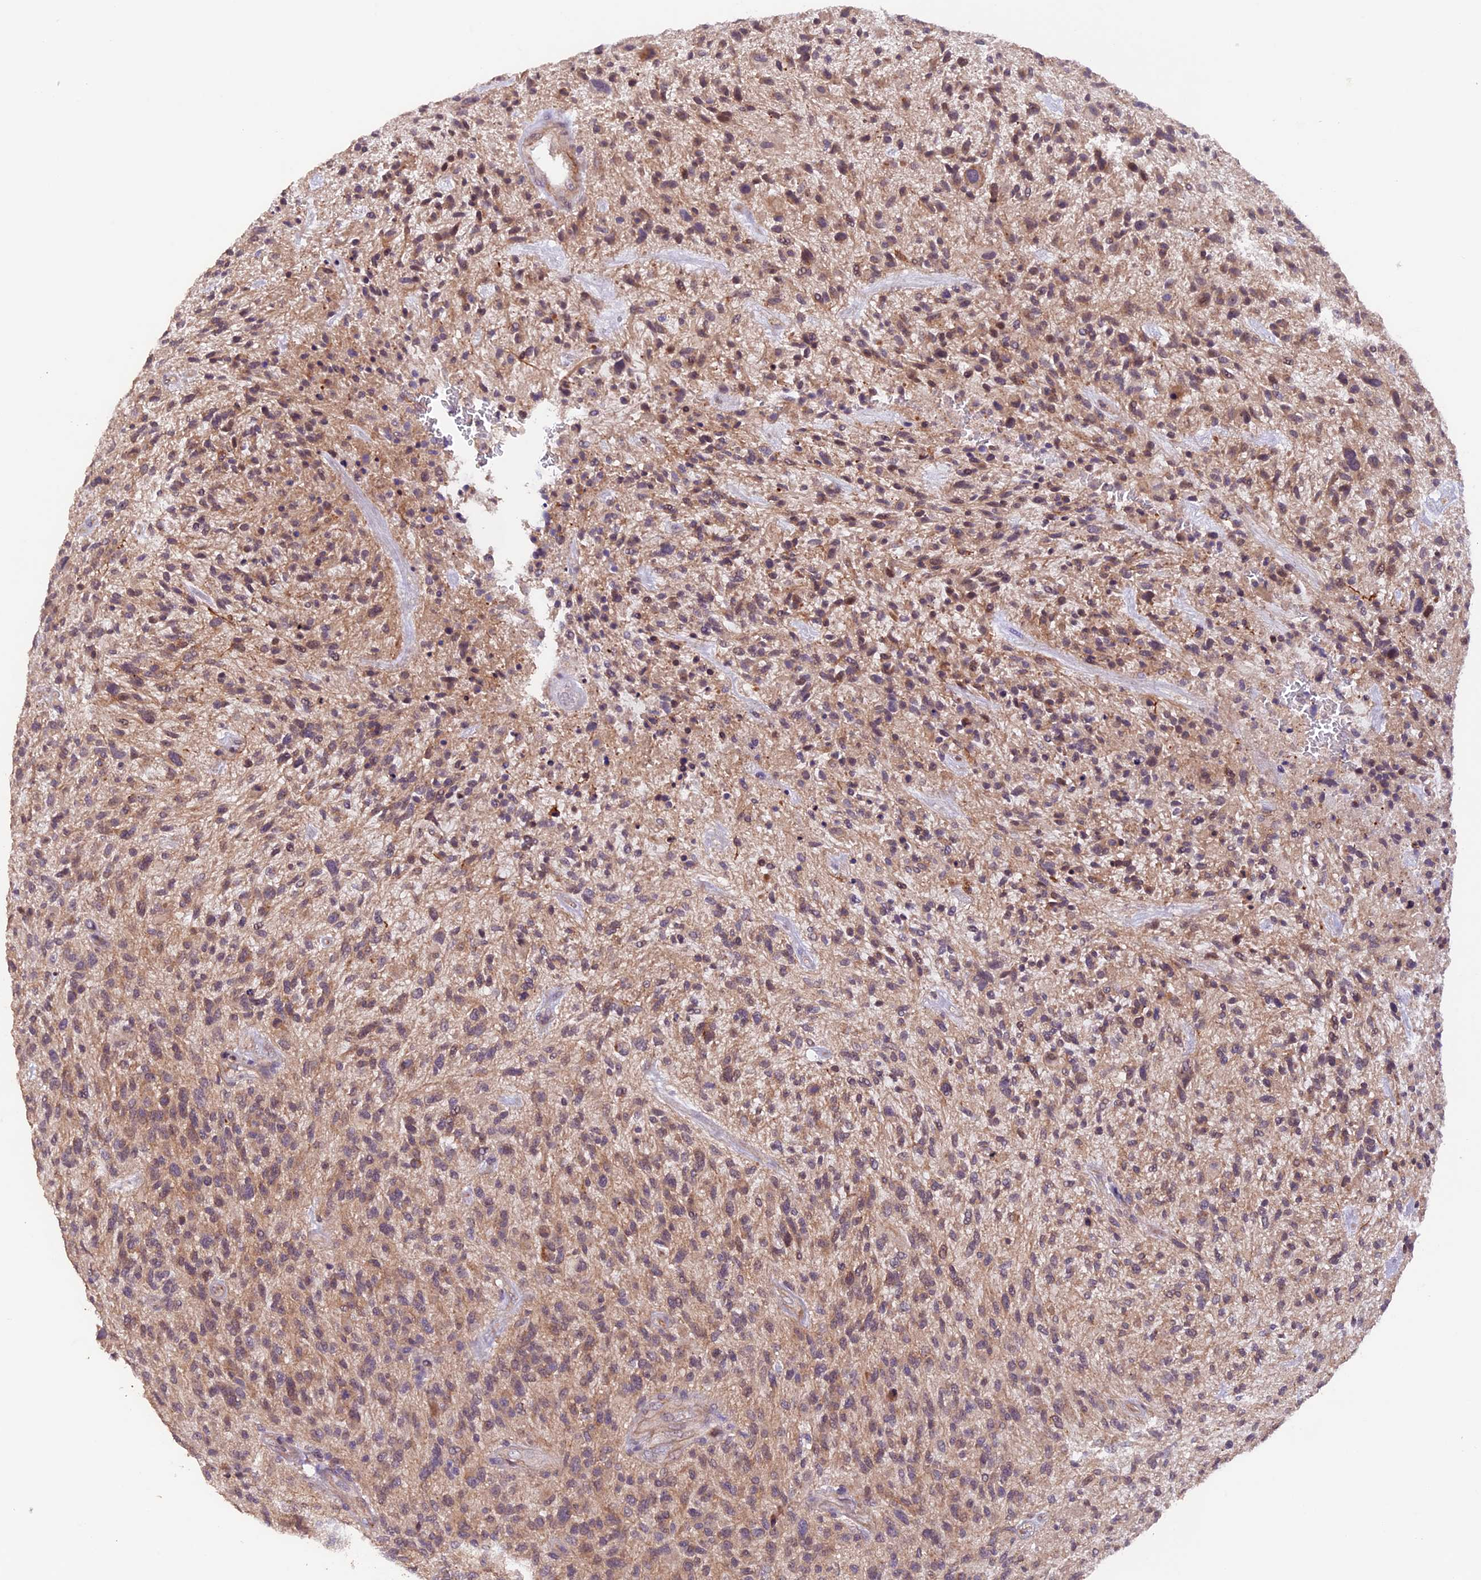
{"staining": {"intensity": "weak", "quantity": ">75%", "location": "cytoplasmic/membranous"}, "tissue": "glioma", "cell_type": "Tumor cells", "image_type": "cancer", "snomed": [{"axis": "morphology", "description": "Glioma, malignant, High grade"}, {"axis": "topography", "description": "Brain"}], "caption": "The histopathology image demonstrates staining of glioma, revealing weak cytoplasmic/membranous protein positivity (brown color) within tumor cells. The staining was performed using DAB (3,3'-diaminobenzidine), with brown indicating positive protein expression. Nuclei are stained blue with hematoxylin.", "gene": "GNB5", "patient": {"sex": "male", "age": 47}}